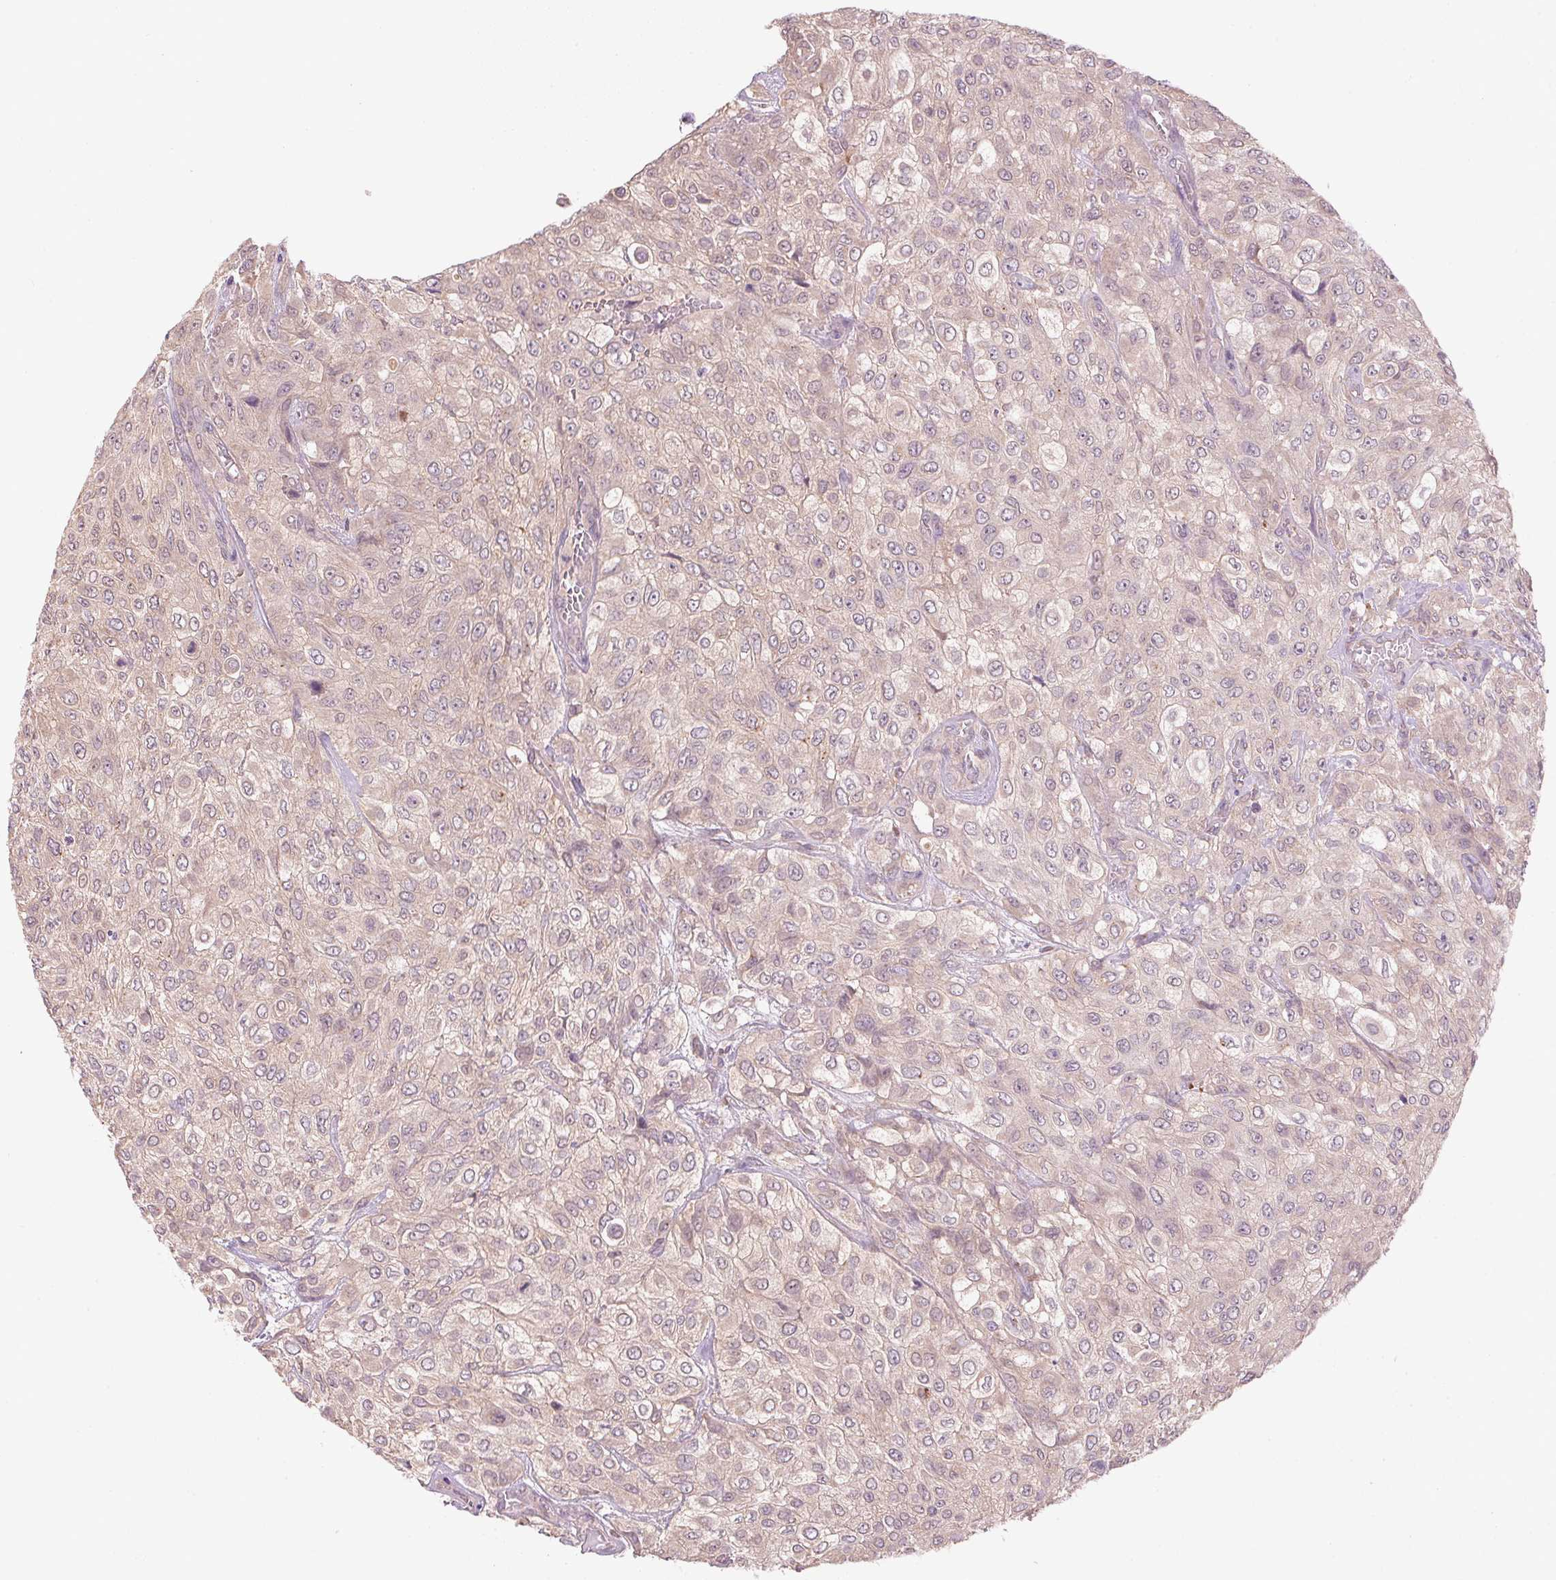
{"staining": {"intensity": "weak", "quantity": ">75%", "location": "cytoplasmic/membranous"}, "tissue": "urothelial cancer", "cell_type": "Tumor cells", "image_type": "cancer", "snomed": [{"axis": "morphology", "description": "Urothelial carcinoma, High grade"}, {"axis": "topography", "description": "Urinary bladder"}], "caption": "Immunohistochemical staining of urothelial cancer displays weak cytoplasmic/membranous protein expression in approximately >75% of tumor cells. The protein is shown in brown color, while the nuclei are stained blue.", "gene": "ADH5", "patient": {"sex": "male", "age": 57}}